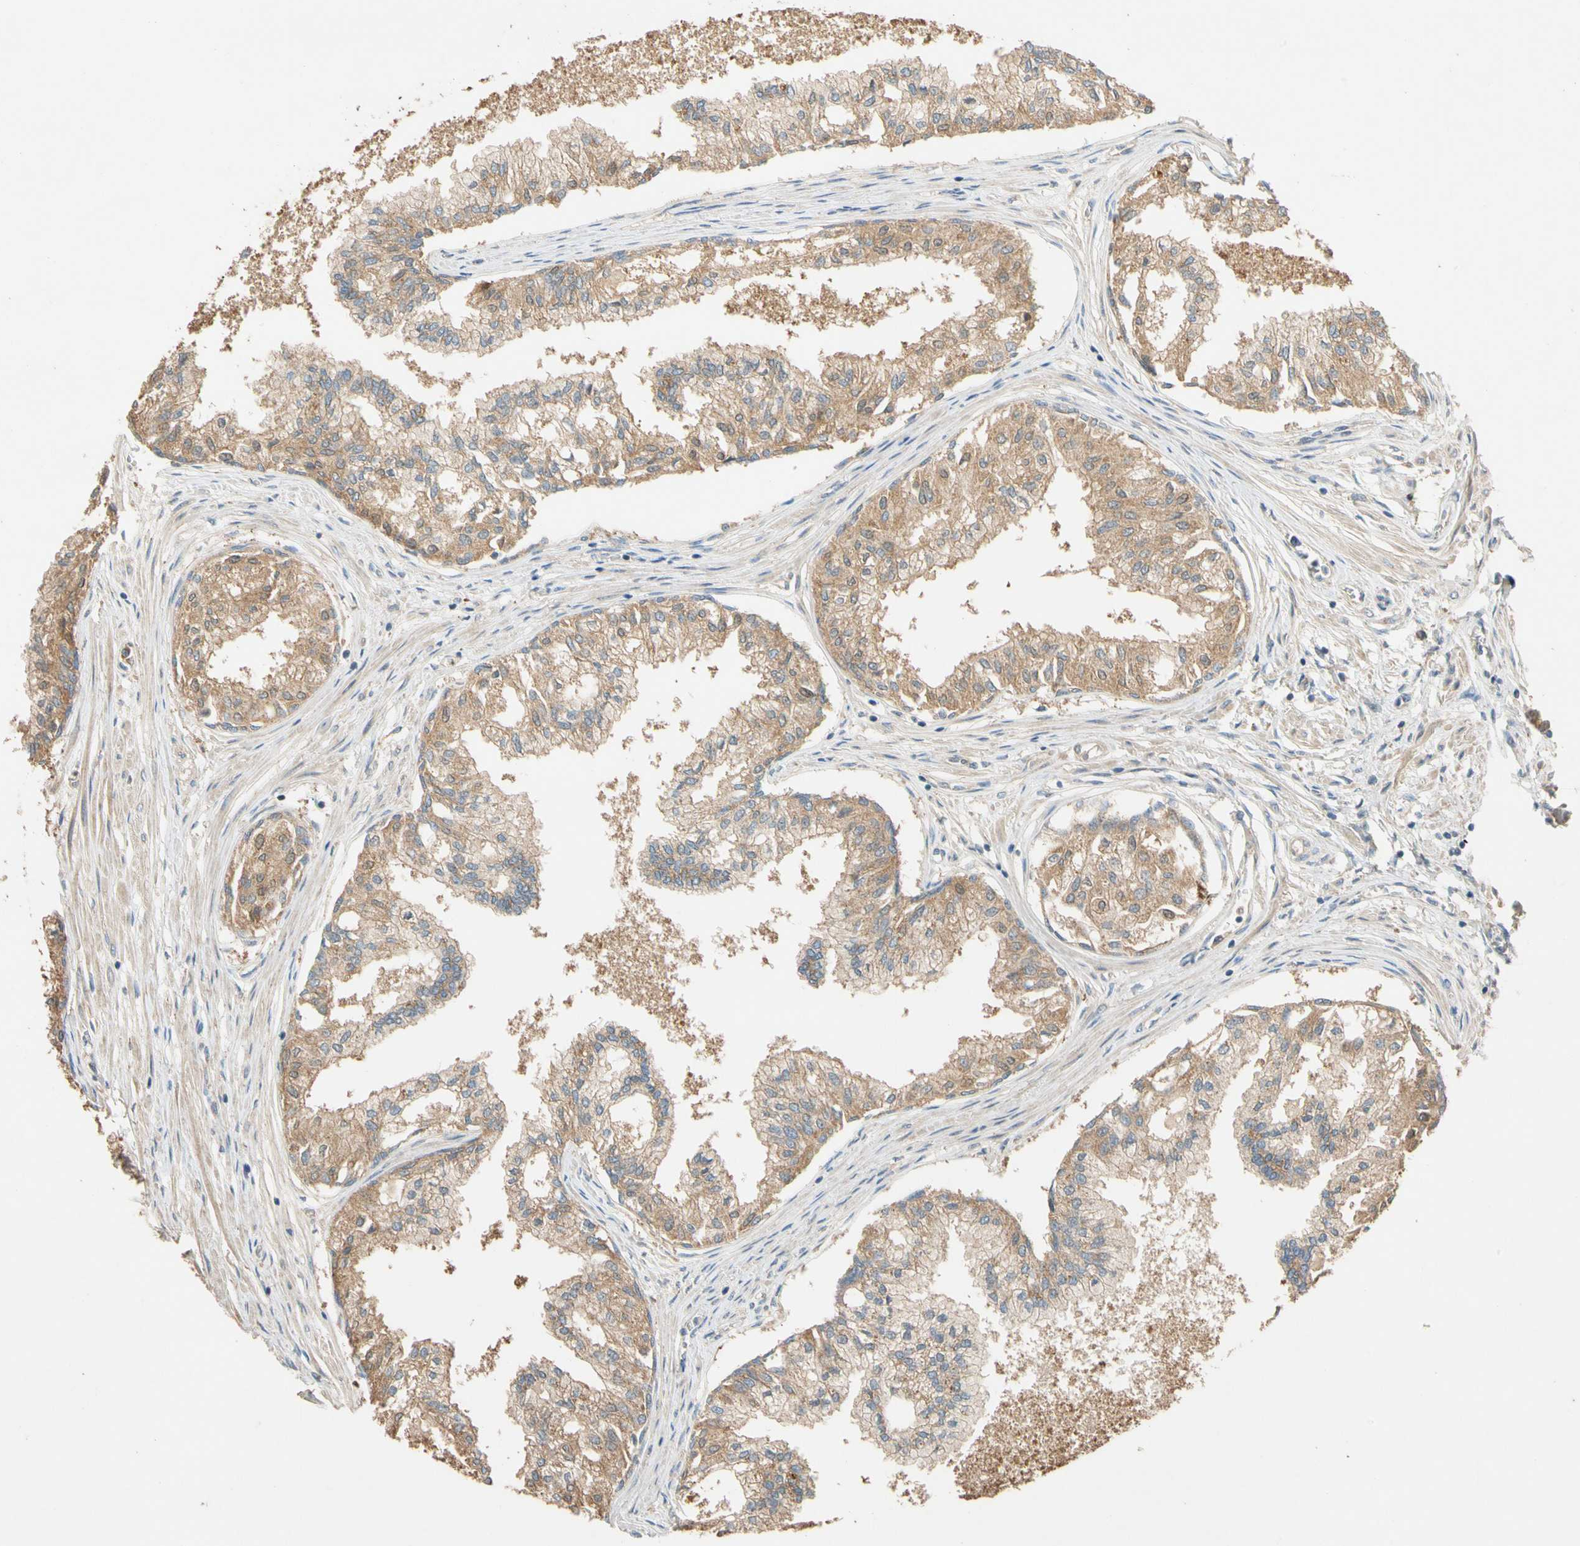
{"staining": {"intensity": "moderate", "quantity": ">75%", "location": "cytoplasmic/membranous"}, "tissue": "prostate", "cell_type": "Glandular cells", "image_type": "normal", "snomed": [{"axis": "morphology", "description": "Normal tissue, NOS"}, {"axis": "topography", "description": "Prostate"}, {"axis": "topography", "description": "Seminal veicle"}], "caption": "Prostate stained with DAB immunohistochemistry (IHC) displays medium levels of moderate cytoplasmic/membranous positivity in approximately >75% of glandular cells. (Stains: DAB (3,3'-diaminobenzidine) in brown, nuclei in blue, Microscopy: brightfield microscopy at high magnification).", "gene": "USP12", "patient": {"sex": "male", "age": 60}}